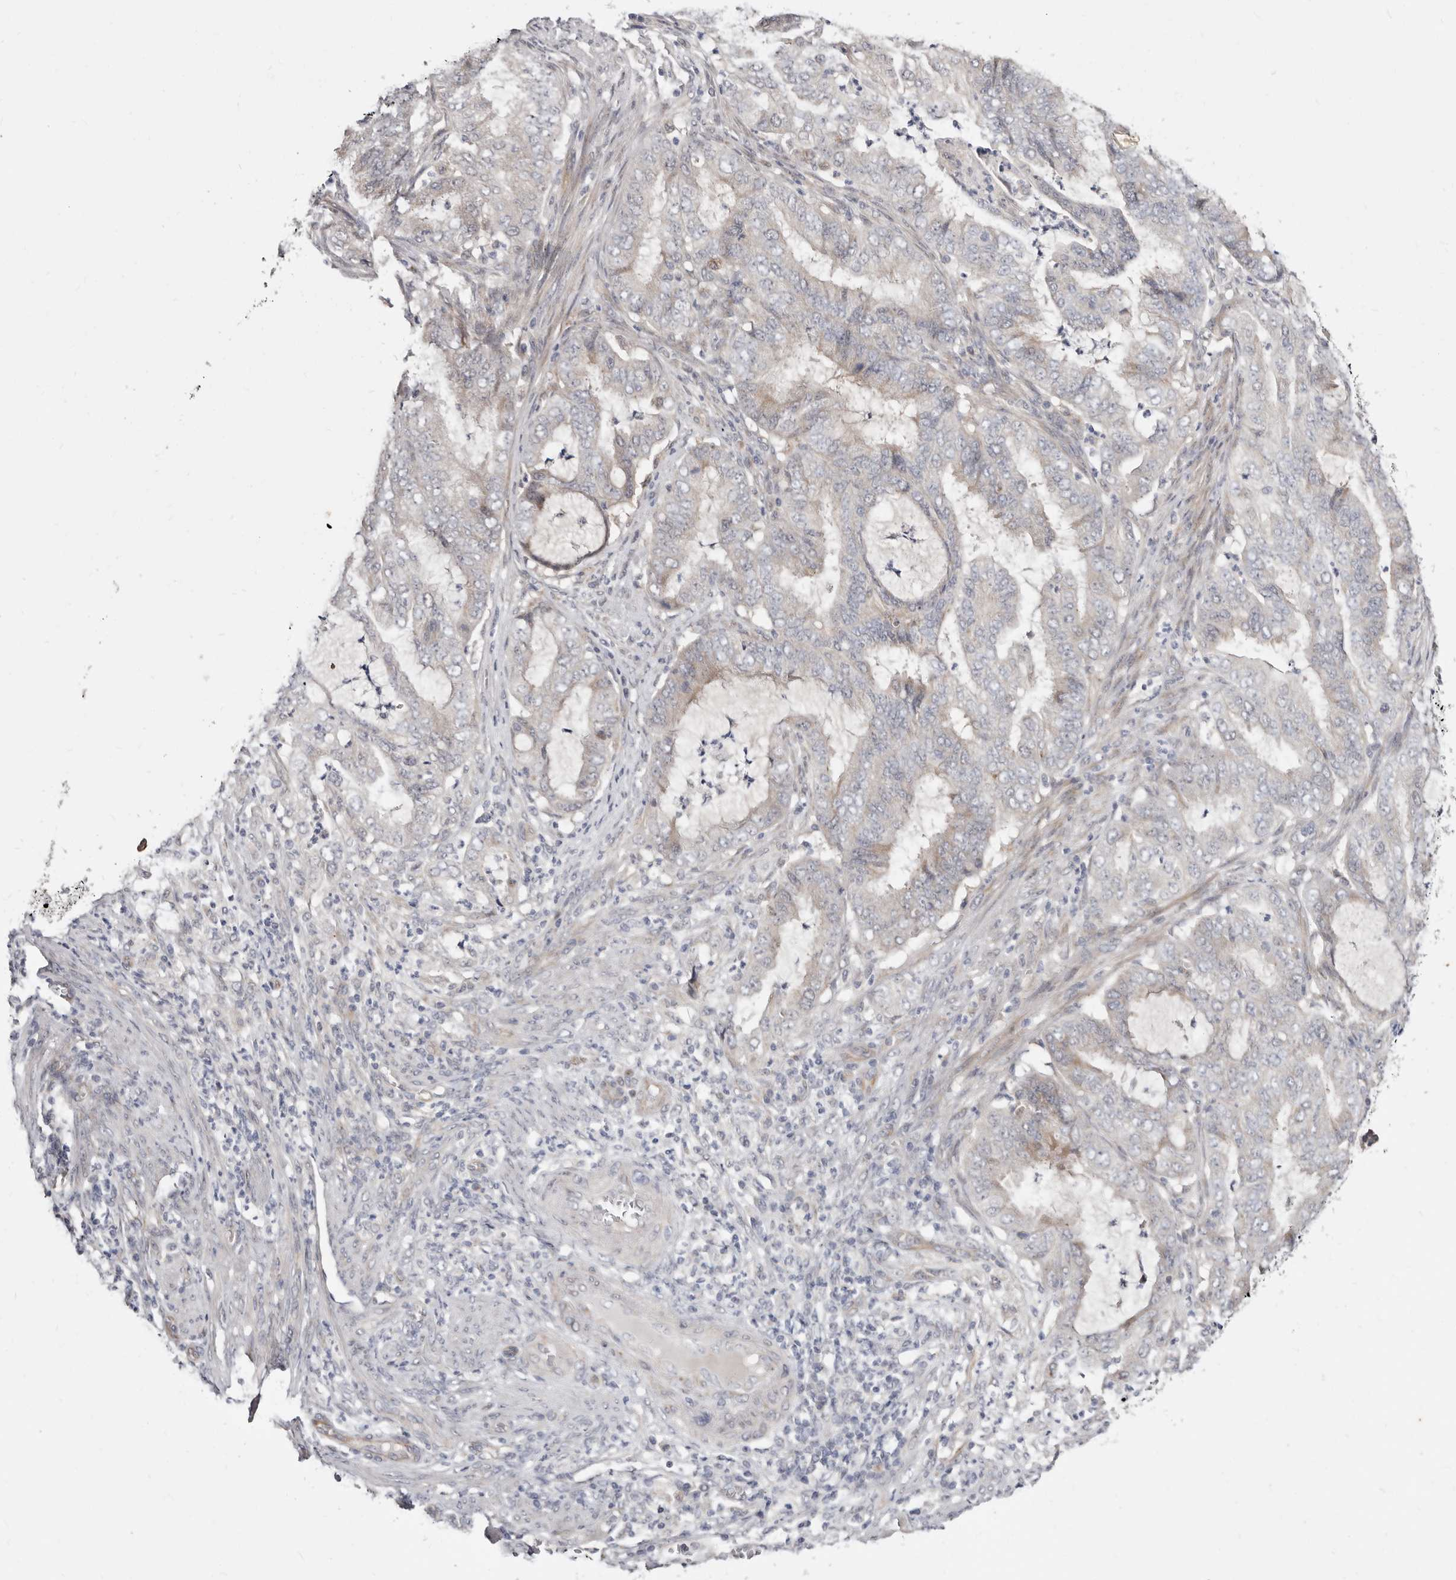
{"staining": {"intensity": "moderate", "quantity": "25%-75%", "location": "cytoplasmic/membranous"}, "tissue": "endometrial cancer", "cell_type": "Tumor cells", "image_type": "cancer", "snomed": [{"axis": "morphology", "description": "Adenocarcinoma, NOS"}, {"axis": "topography", "description": "Endometrium"}], "caption": "A brown stain labels moderate cytoplasmic/membranous staining of a protein in endometrial adenocarcinoma tumor cells.", "gene": "KLHL4", "patient": {"sex": "female", "age": 51}}